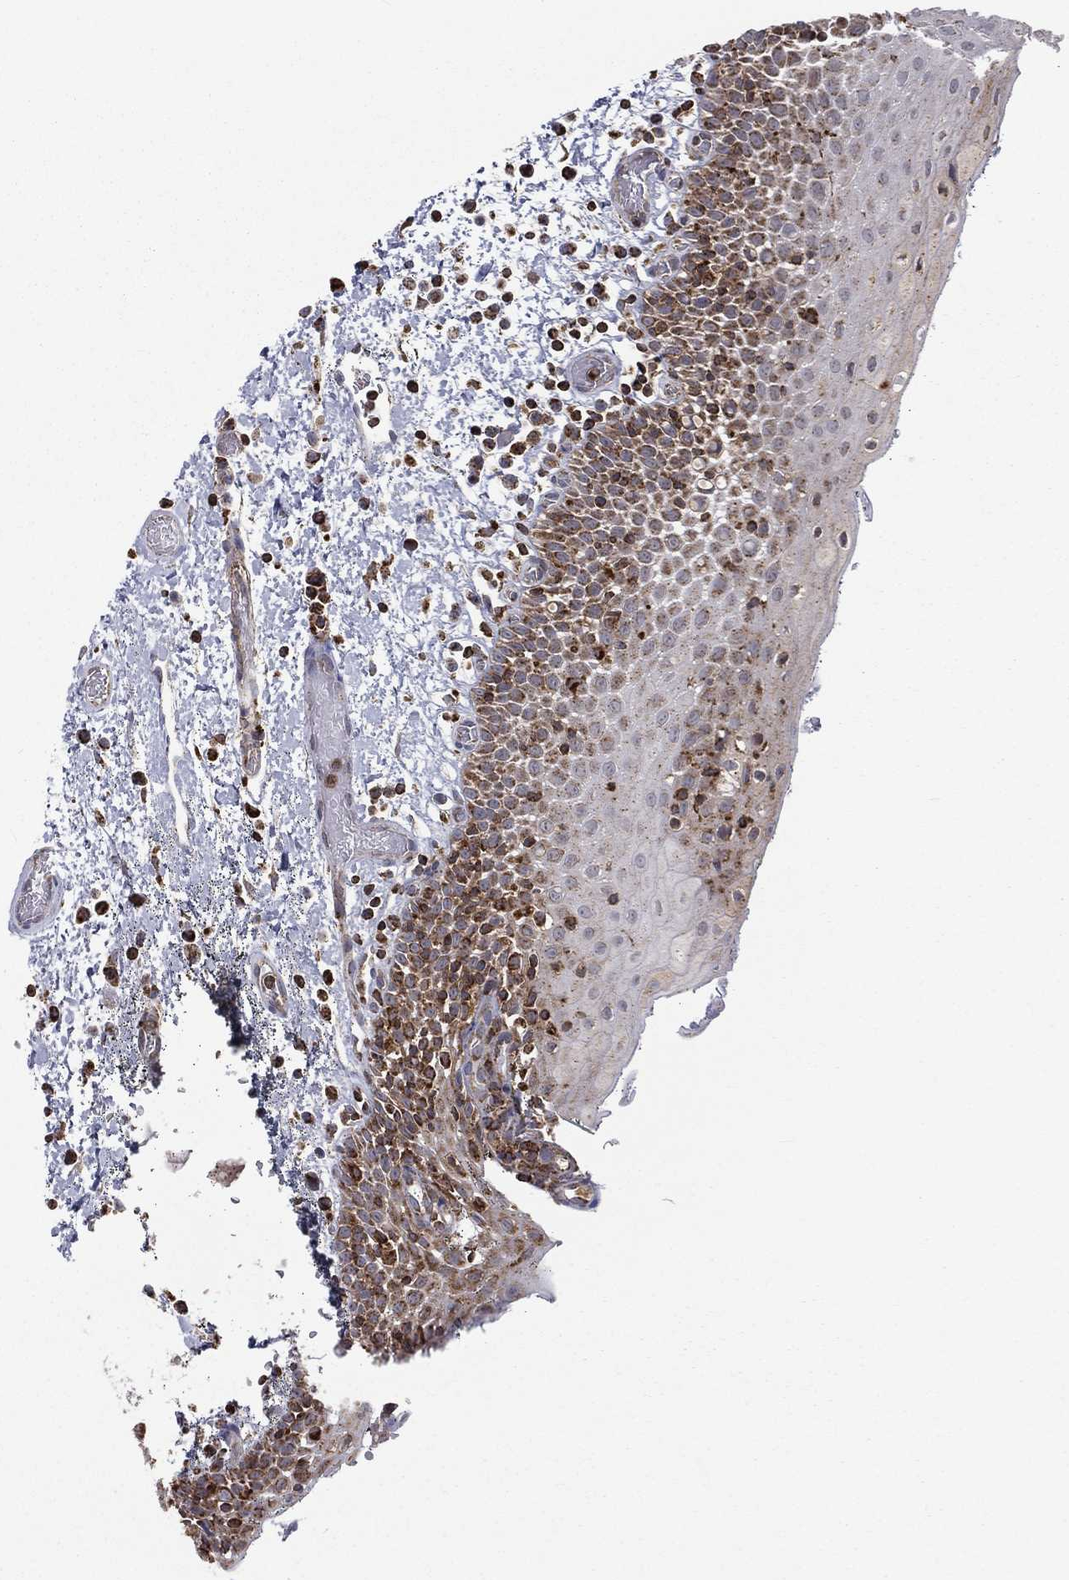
{"staining": {"intensity": "strong", "quantity": "25%-75%", "location": "cytoplasmic/membranous"}, "tissue": "oral mucosa", "cell_type": "Squamous epithelial cells", "image_type": "normal", "snomed": [{"axis": "morphology", "description": "Normal tissue, NOS"}, {"axis": "morphology", "description": "Squamous cell carcinoma, NOS"}, {"axis": "topography", "description": "Oral tissue"}, {"axis": "topography", "description": "Tounge, NOS"}, {"axis": "topography", "description": "Head-Neck"}], "caption": "Protein staining displays strong cytoplasmic/membranous expression in about 25%-75% of squamous epithelial cells in normal oral mucosa. Immunohistochemistry stains the protein of interest in brown and the nuclei are stained blue.", "gene": "RIN3", "patient": {"sex": "female", "age": 80}}